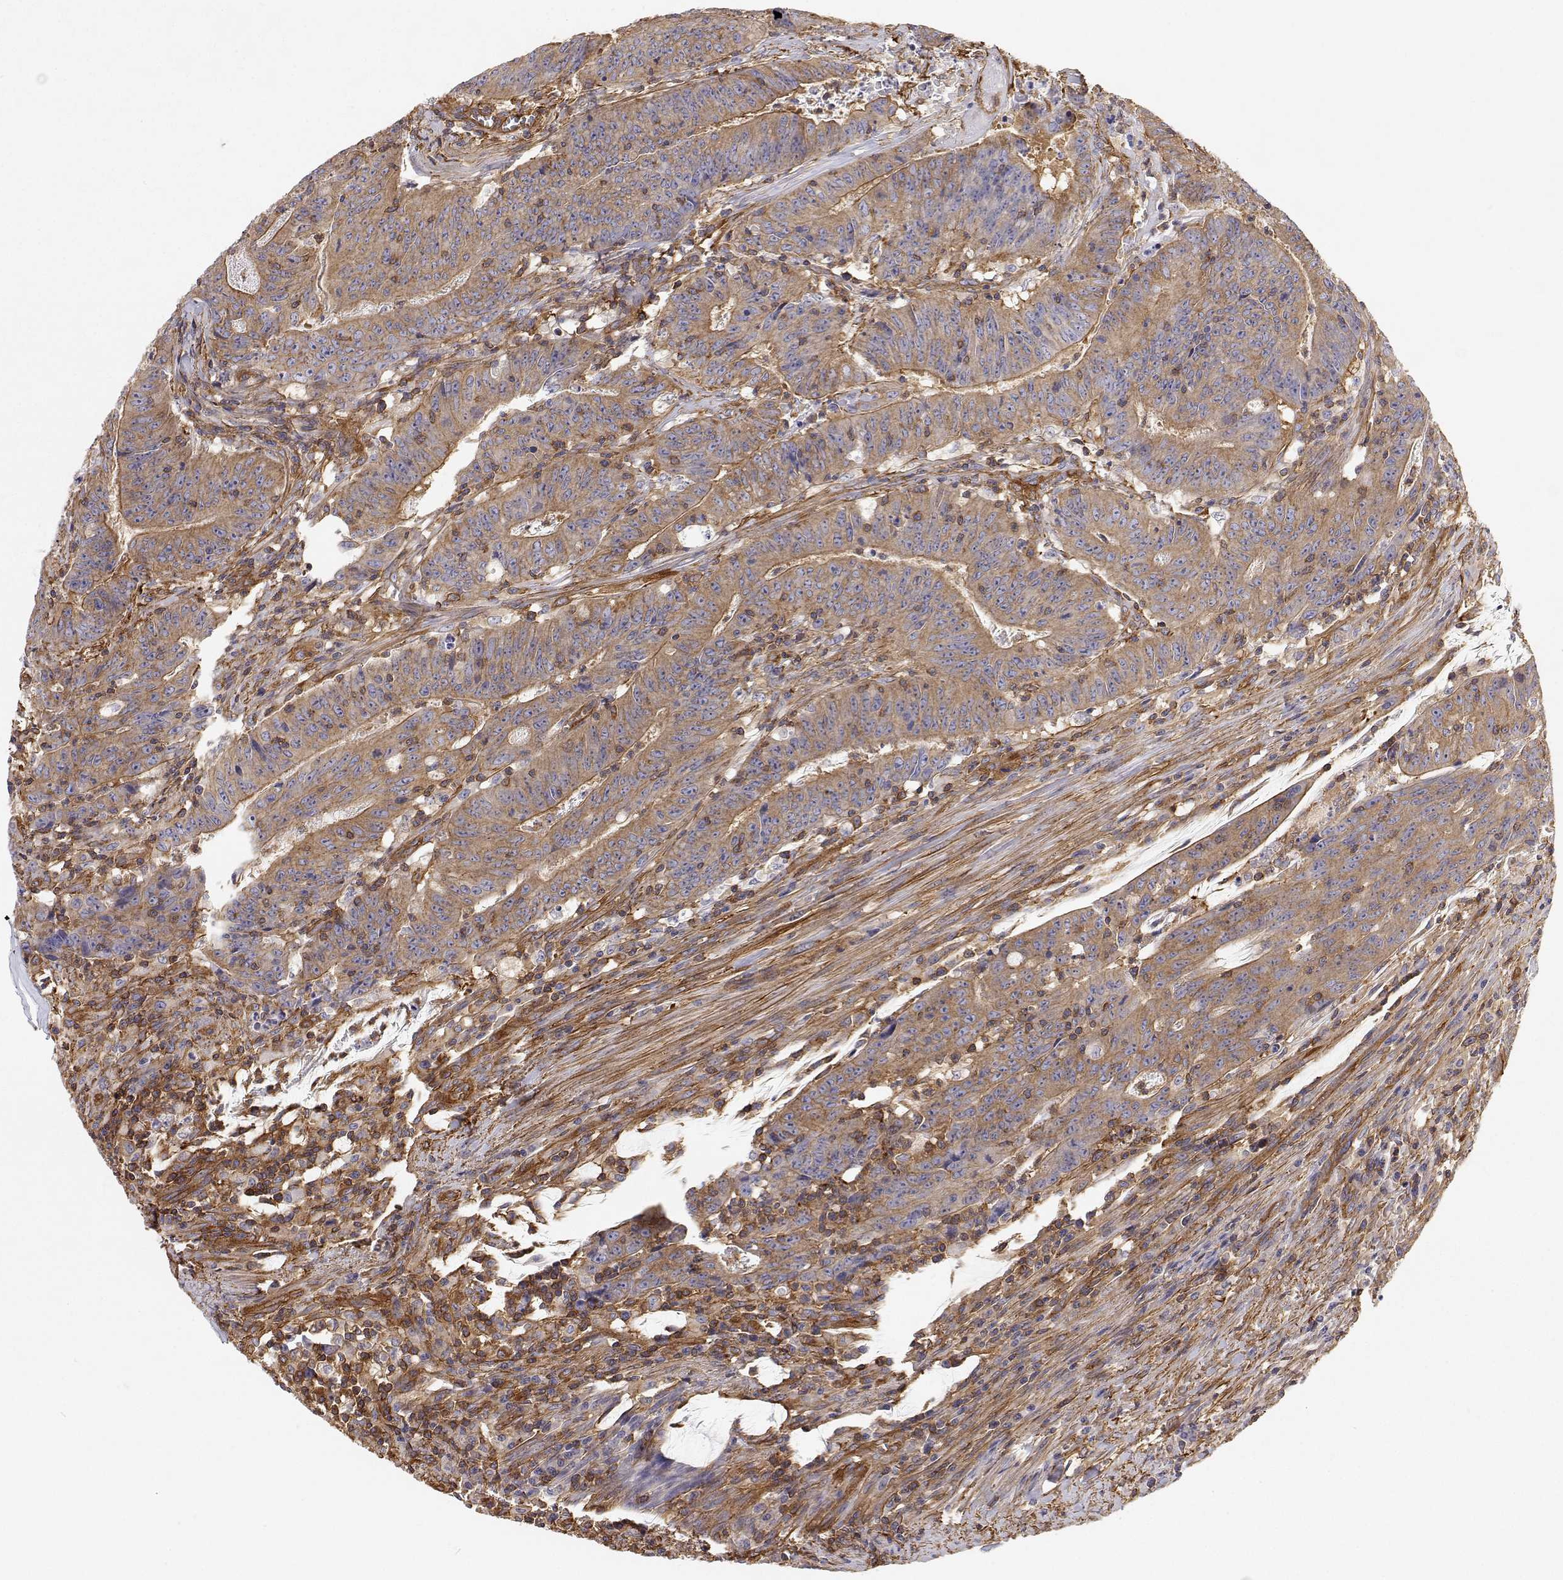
{"staining": {"intensity": "moderate", "quantity": ">75%", "location": "cytoplasmic/membranous"}, "tissue": "colorectal cancer", "cell_type": "Tumor cells", "image_type": "cancer", "snomed": [{"axis": "morphology", "description": "Adenocarcinoma, NOS"}, {"axis": "topography", "description": "Colon"}], "caption": "Immunohistochemical staining of colorectal cancer shows moderate cytoplasmic/membranous protein expression in approximately >75% of tumor cells.", "gene": "MYH9", "patient": {"sex": "male", "age": 33}}